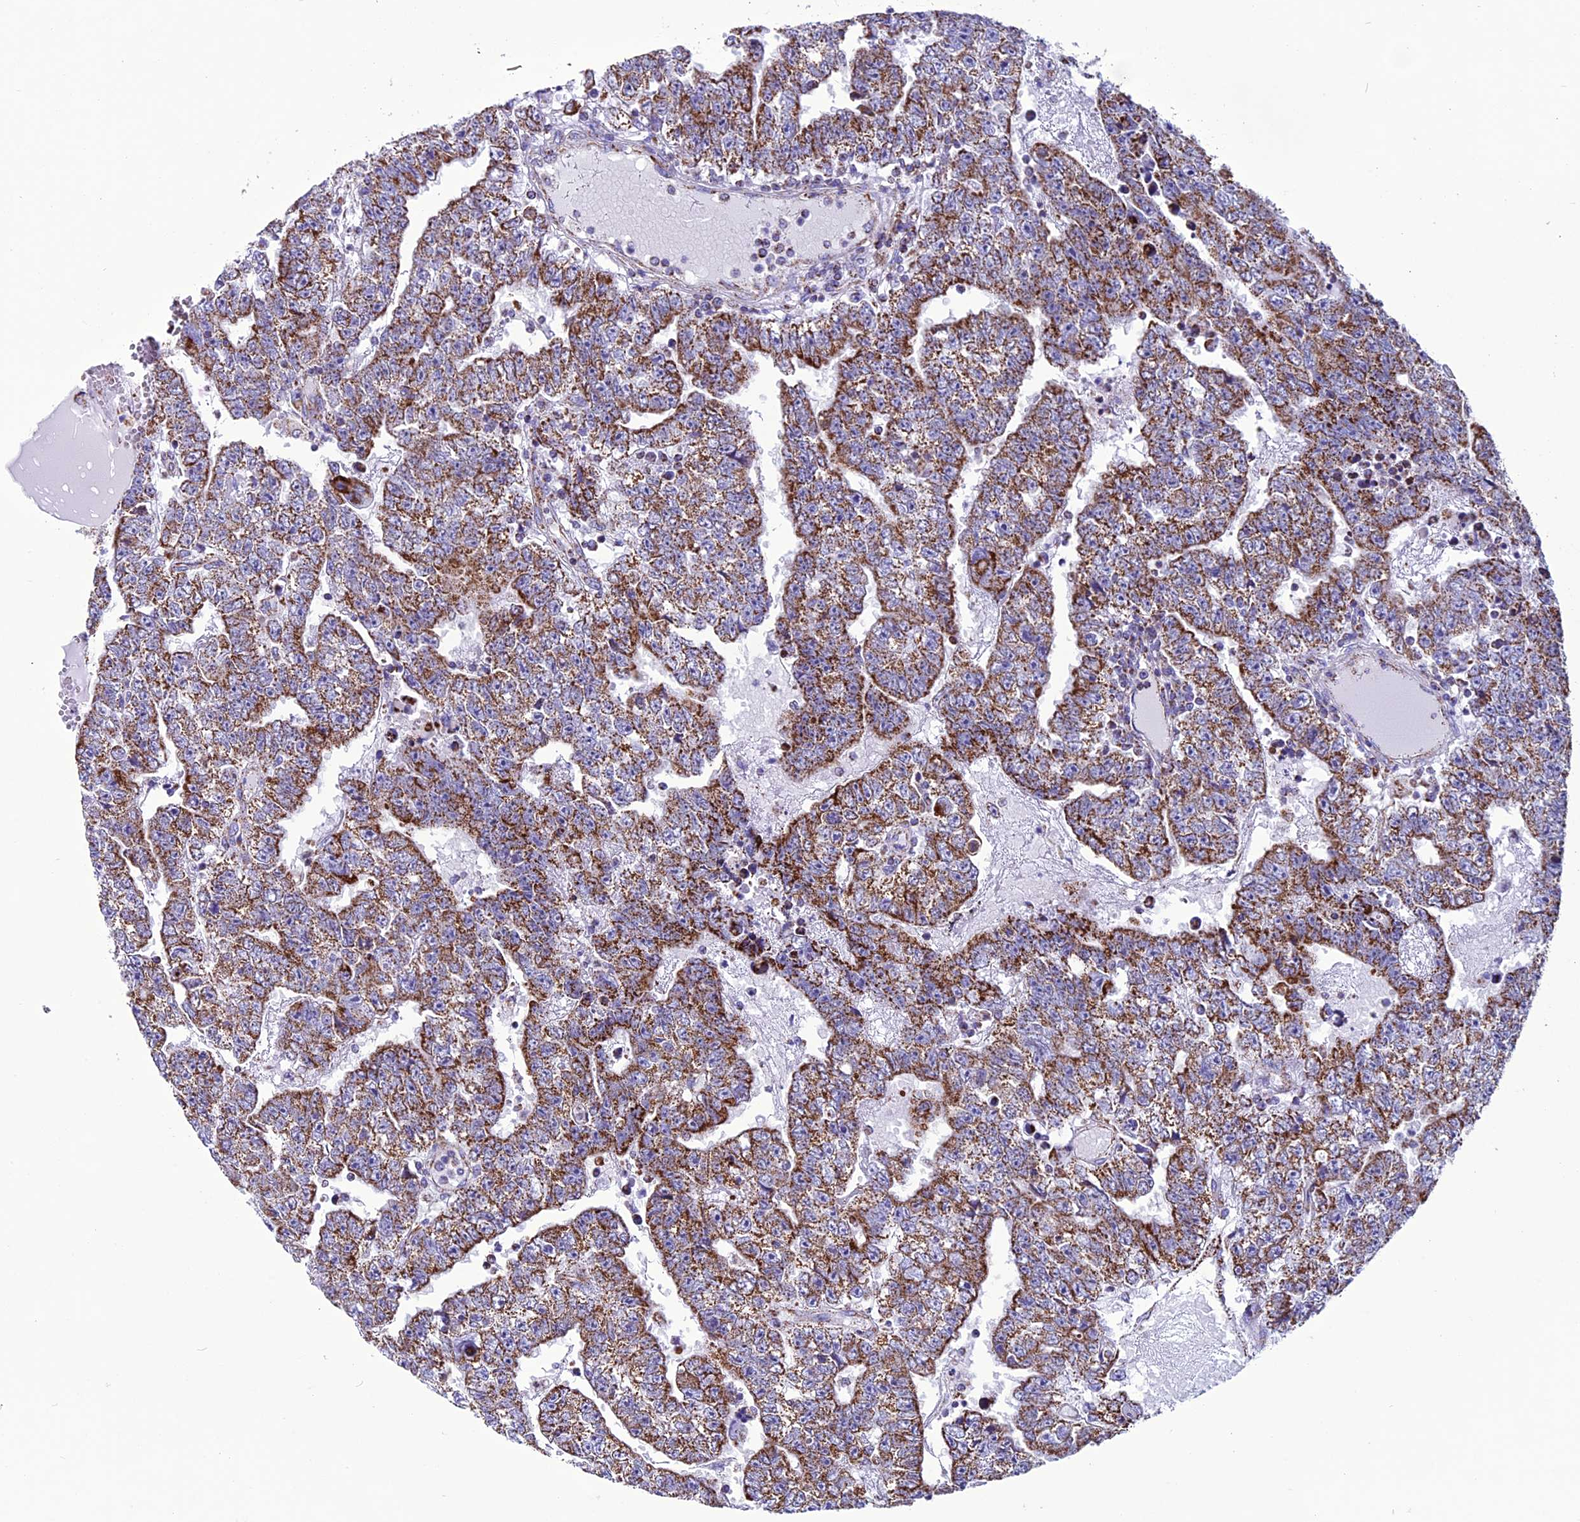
{"staining": {"intensity": "moderate", "quantity": ">75%", "location": "cytoplasmic/membranous"}, "tissue": "testis cancer", "cell_type": "Tumor cells", "image_type": "cancer", "snomed": [{"axis": "morphology", "description": "Carcinoma, Embryonal, NOS"}, {"axis": "topography", "description": "Testis"}], "caption": "This micrograph shows testis cancer stained with immunohistochemistry (IHC) to label a protein in brown. The cytoplasmic/membranous of tumor cells show moderate positivity for the protein. Nuclei are counter-stained blue.", "gene": "ICA1L", "patient": {"sex": "male", "age": 25}}